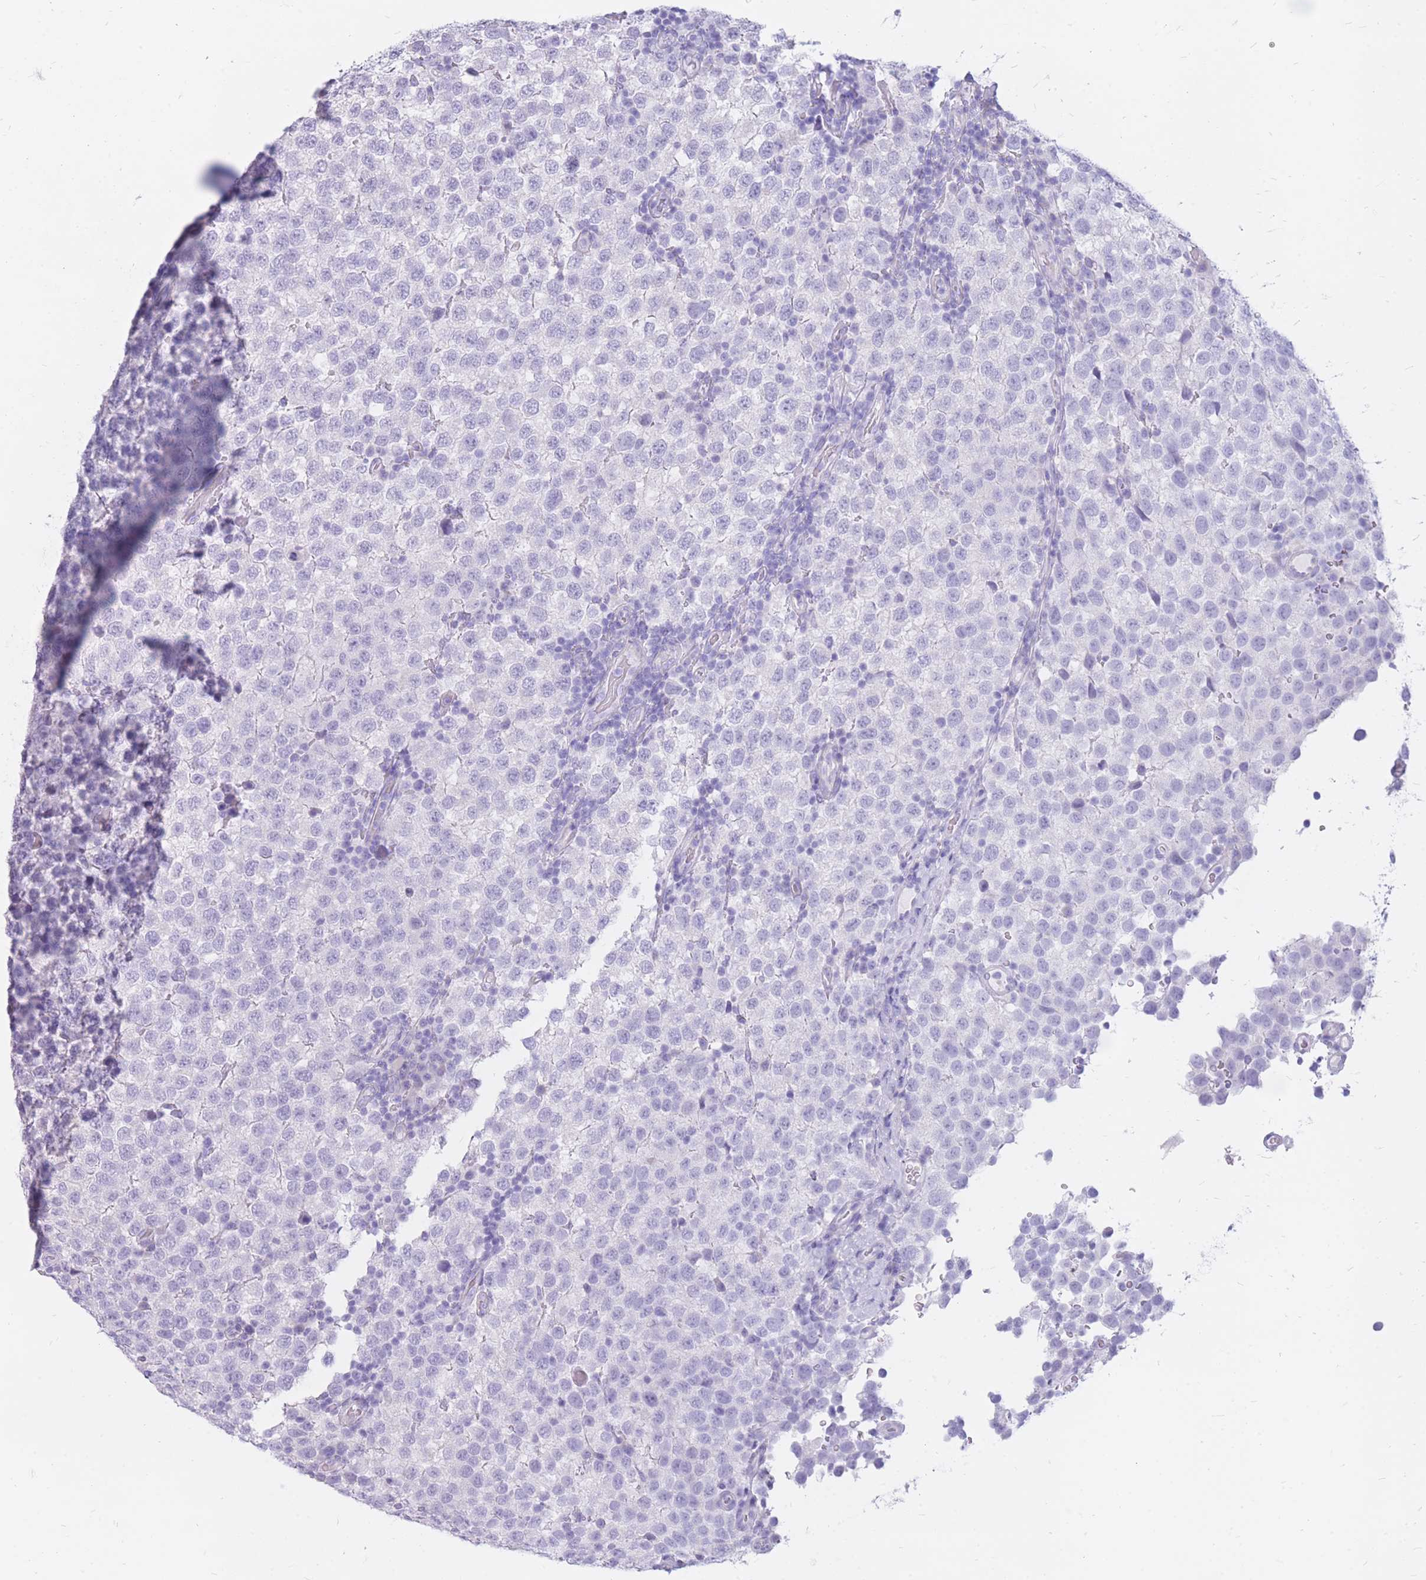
{"staining": {"intensity": "negative", "quantity": "none", "location": "none"}, "tissue": "testis cancer", "cell_type": "Tumor cells", "image_type": "cancer", "snomed": [{"axis": "morphology", "description": "Seminoma, NOS"}, {"axis": "topography", "description": "Testis"}], "caption": "Protein analysis of testis cancer reveals no significant positivity in tumor cells. (Brightfield microscopy of DAB (3,3'-diaminobenzidine) IHC at high magnification).", "gene": "CYP21A2", "patient": {"sex": "male", "age": 34}}